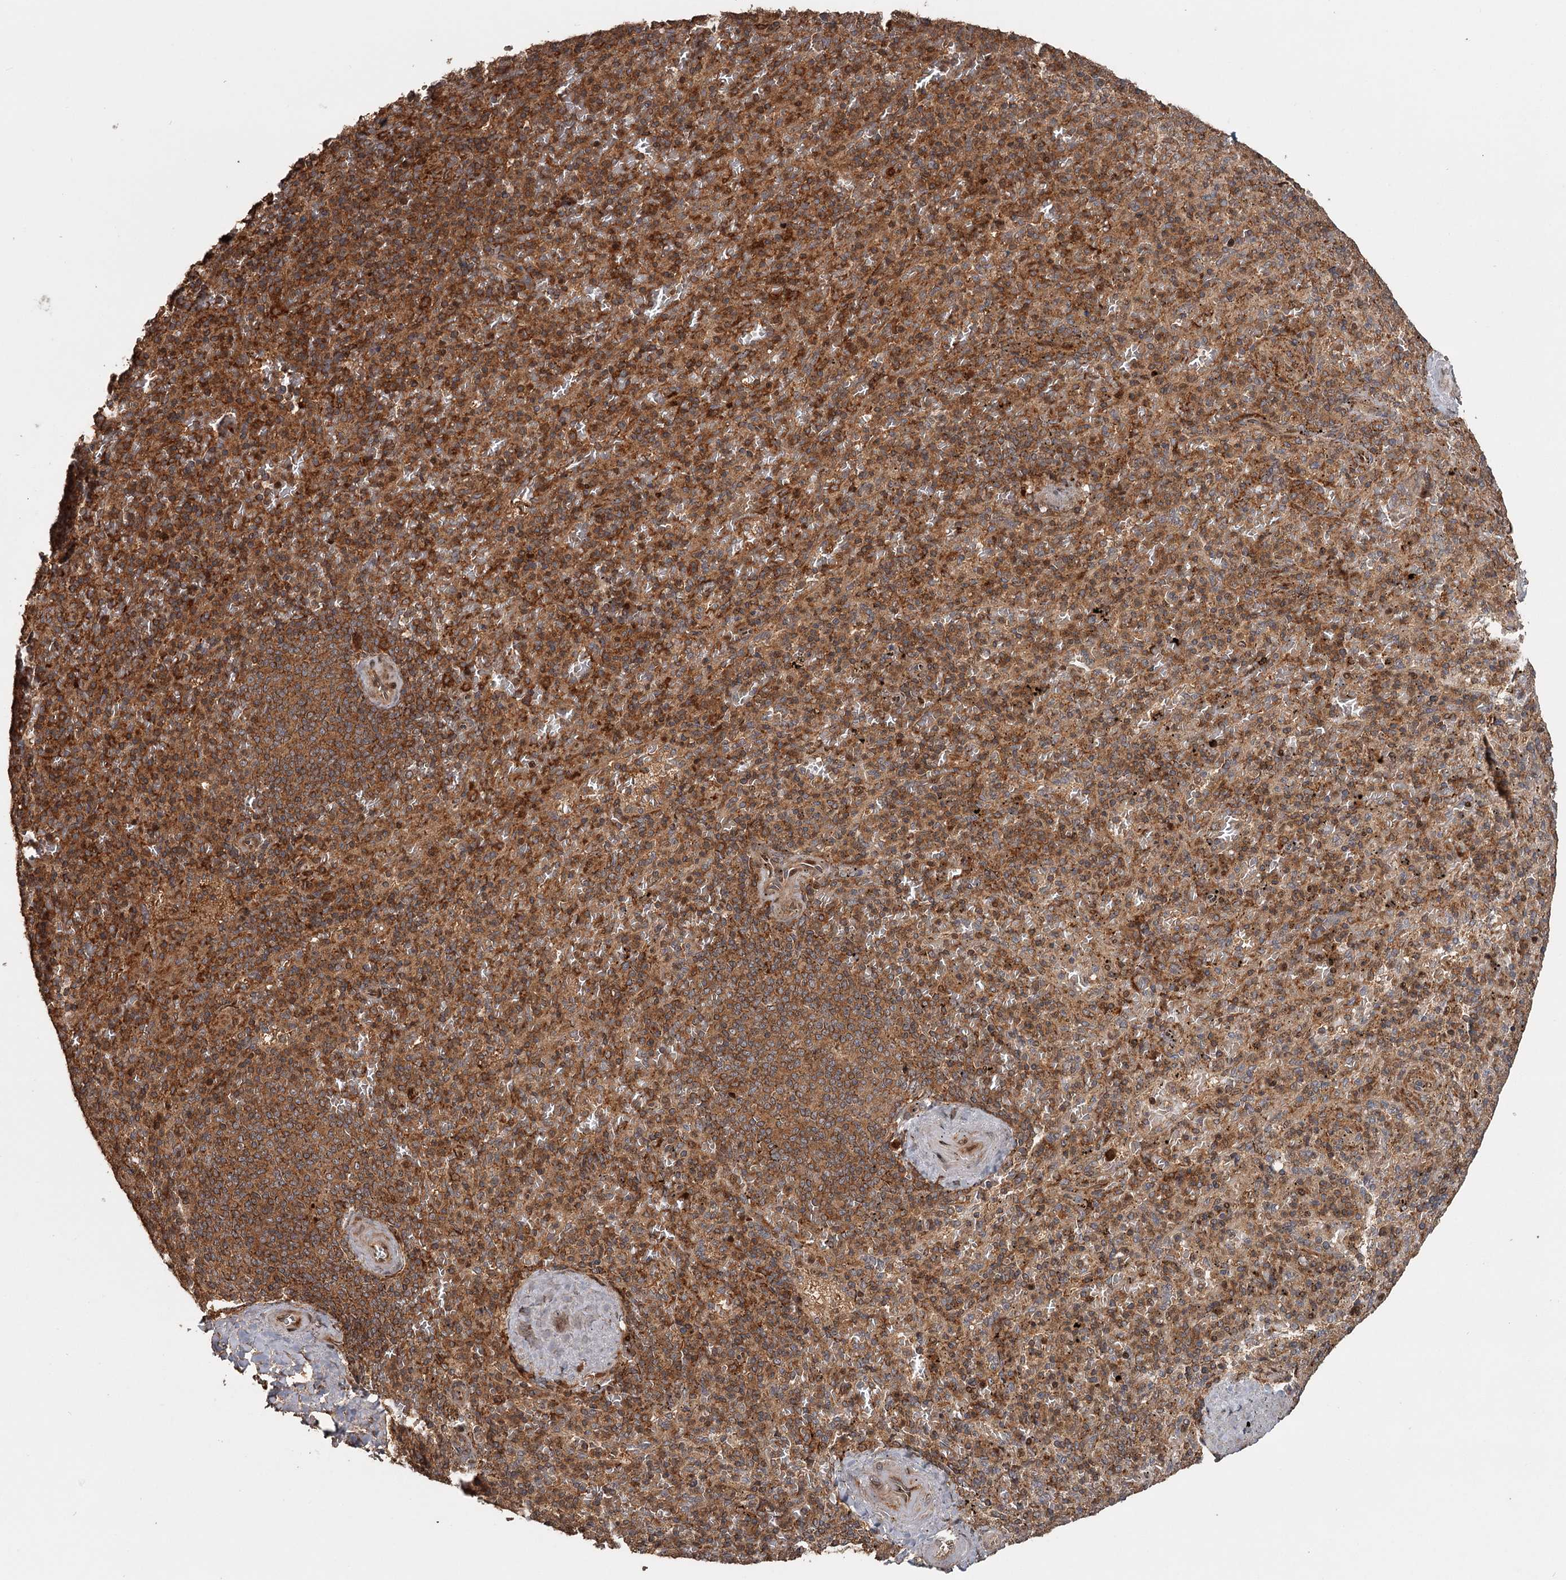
{"staining": {"intensity": "moderate", "quantity": "25%-75%", "location": "cytoplasmic/membranous,nuclear"}, "tissue": "spleen", "cell_type": "Cells in red pulp", "image_type": "normal", "snomed": [{"axis": "morphology", "description": "Normal tissue, NOS"}, {"axis": "topography", "description": "Spleen"}], "caption": "A medium amount of moderate cytoplasmic/membranous,nuclear positivity is identified in approximately 25%-75% of cells in red pulp in normal spleen.", "gene": "FAXC", "patient": {"sex": "male", "age": 82}}